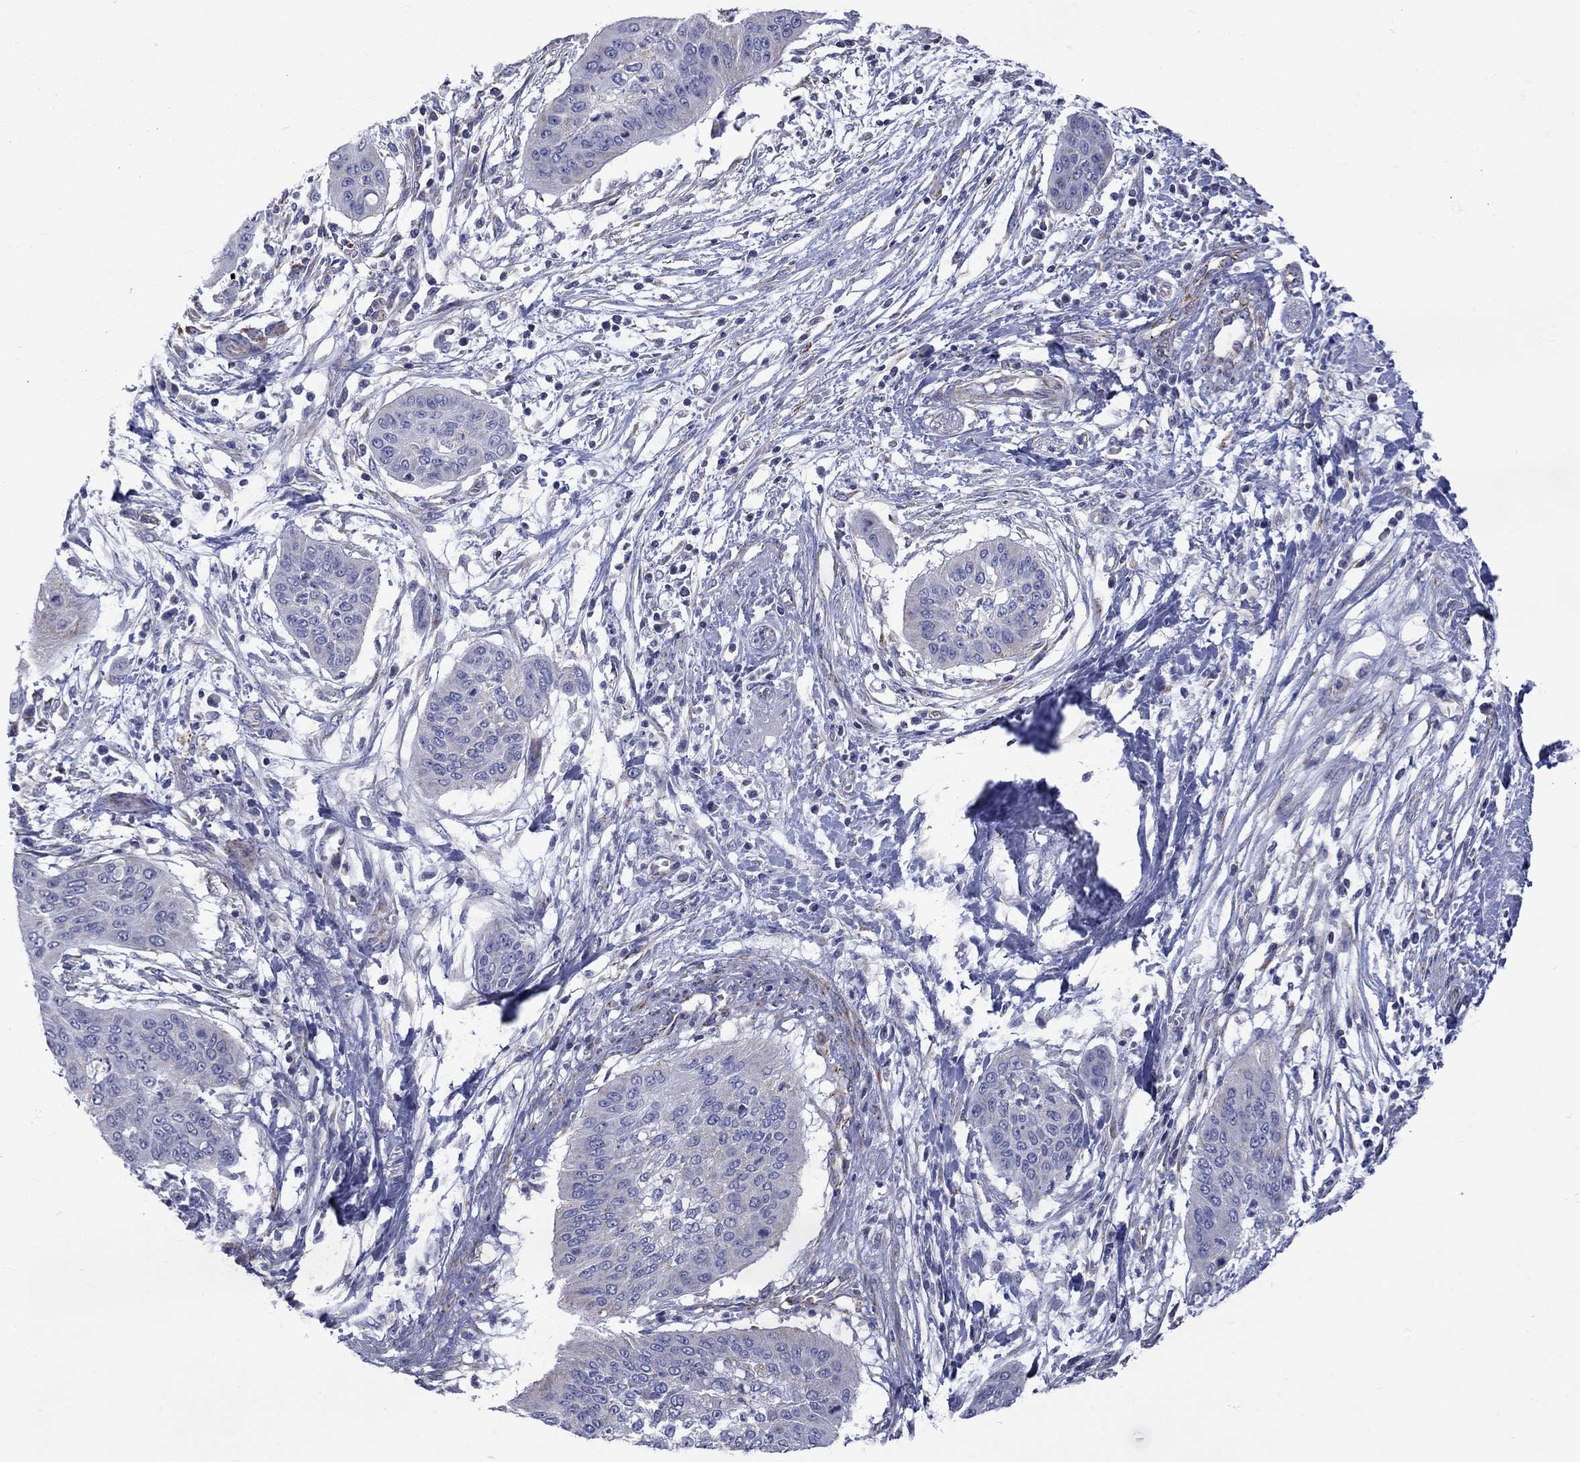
{"staining": {"intensity": "negative", "quantity": "none", "location": "none"}, "tissue": "cervical cancer", "cell_type": "Tumor cells", "image_type": "cancer", "snomed": [{"axis": "morphology", "description": "Squamous cell carcinoma, NOS"}, {"axis": "topography", "description": "Cervix"}], "caption": "This image is of cervical squamous cell carcinoma stained with immunohistochemistry (IHC) to label a protein in brown with the nuclei are counter-stained blue. There is no staining in tumor cells.", "gene": "CISD1", "patient": {"sex": "female", "age": 39}}